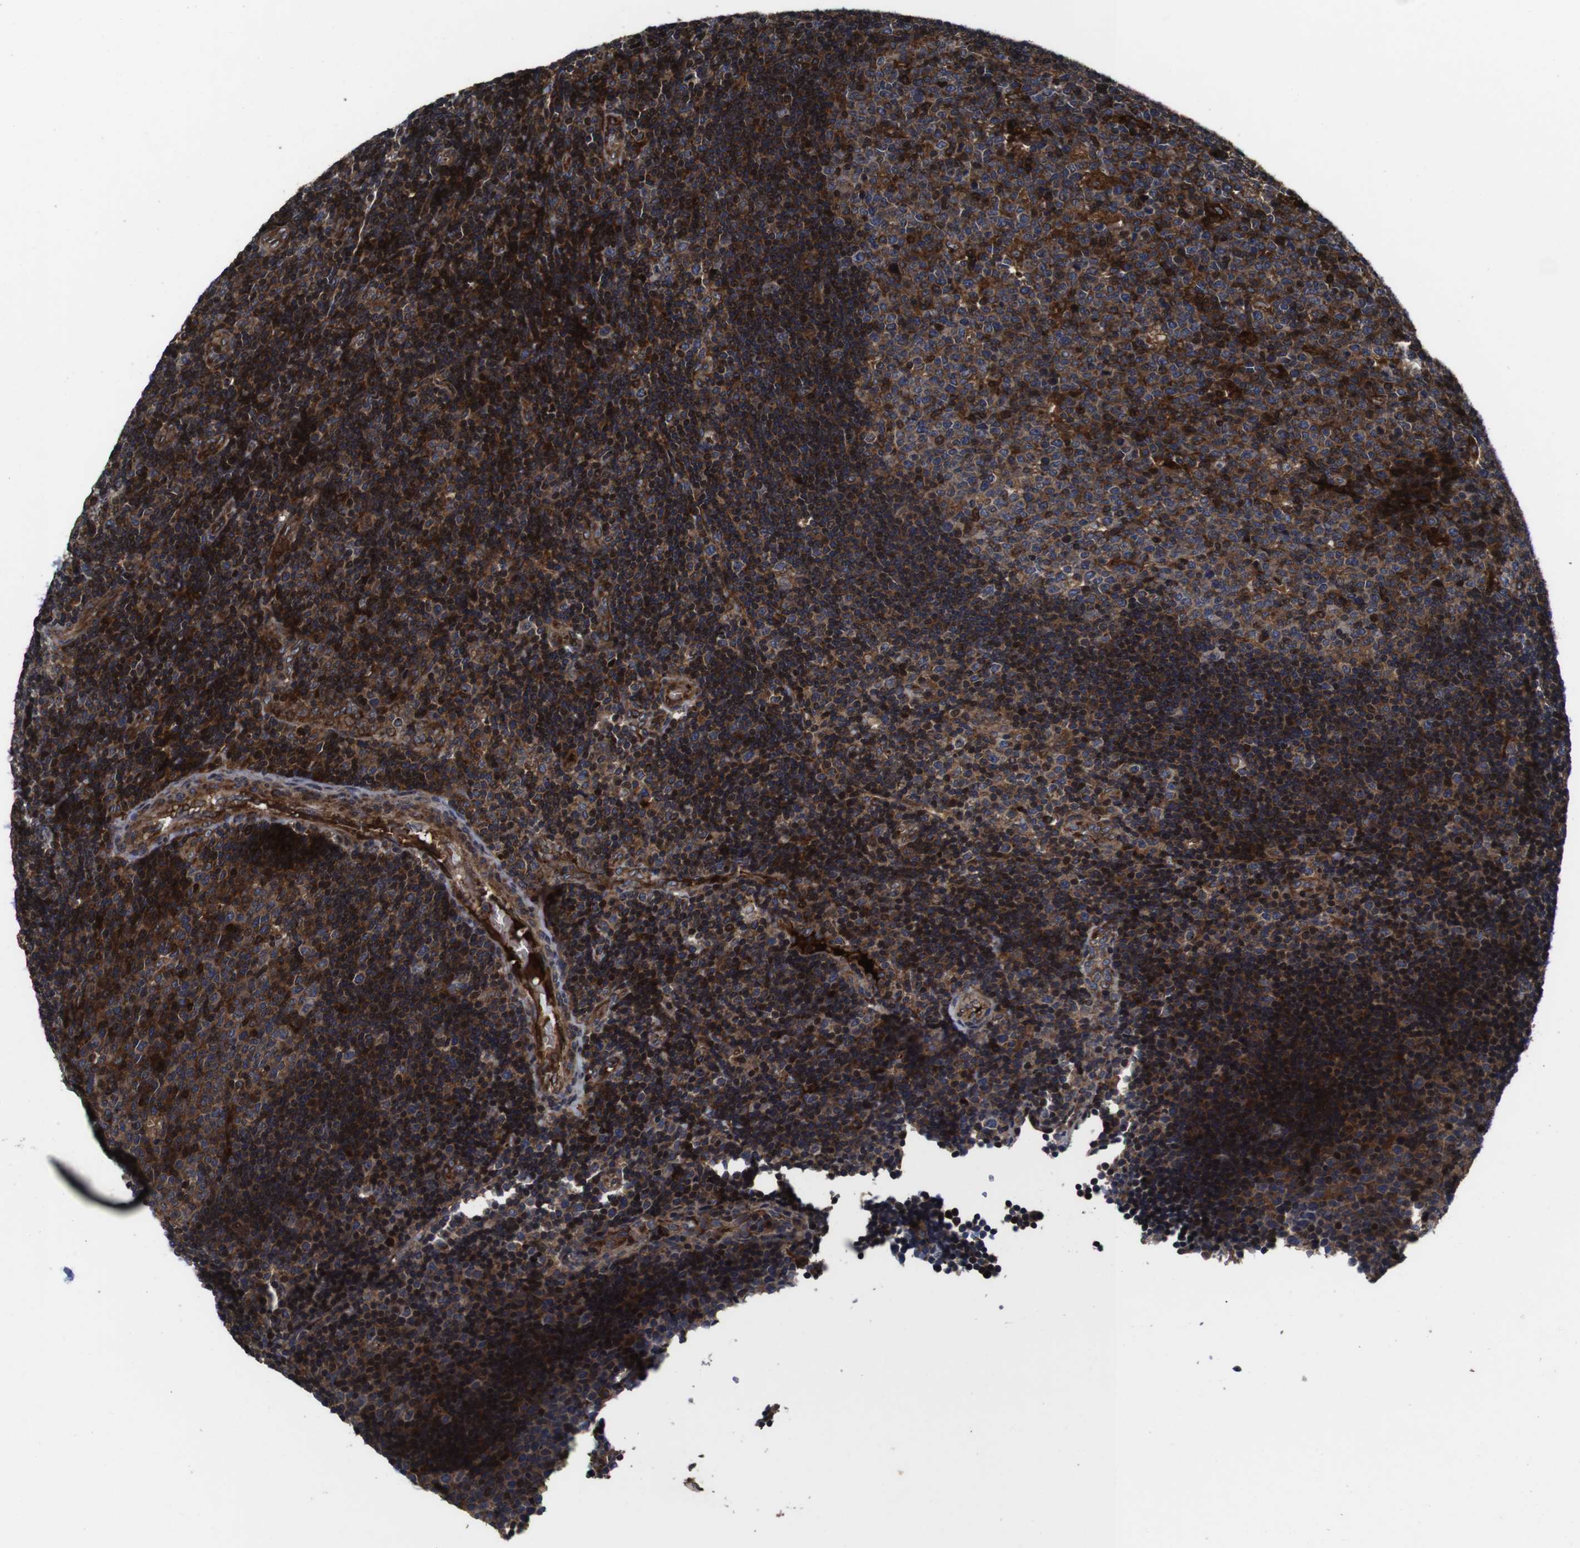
{"staining": {"intensity": "strong", "quantity": ">75%", "location": "cytoplasmic/membranous"}, "tissue": "lymph node", "cell_type": "Germinal center cells", "image_type": "normal", "snomed": [{"axis": "morphology", "description": "Normal tissue, NOS"}, {"axis": "topography", "description": "Lymph node"}, {"axis": "topography", "description": "Salivary gland"}], "caption": "Lymph node was stained to show a protein in brown. There is high levels of strong cytoplasmic/membranous expression in about >75% of germinal center cells. Using DAB (3,3'-diaminobenzidine) (brown) and hematoxylin (blue) stains, captured at high magnification using brightfield microscopy.", "gene": "SMYD3", "patient": {"sex": "male", "age": 8}}